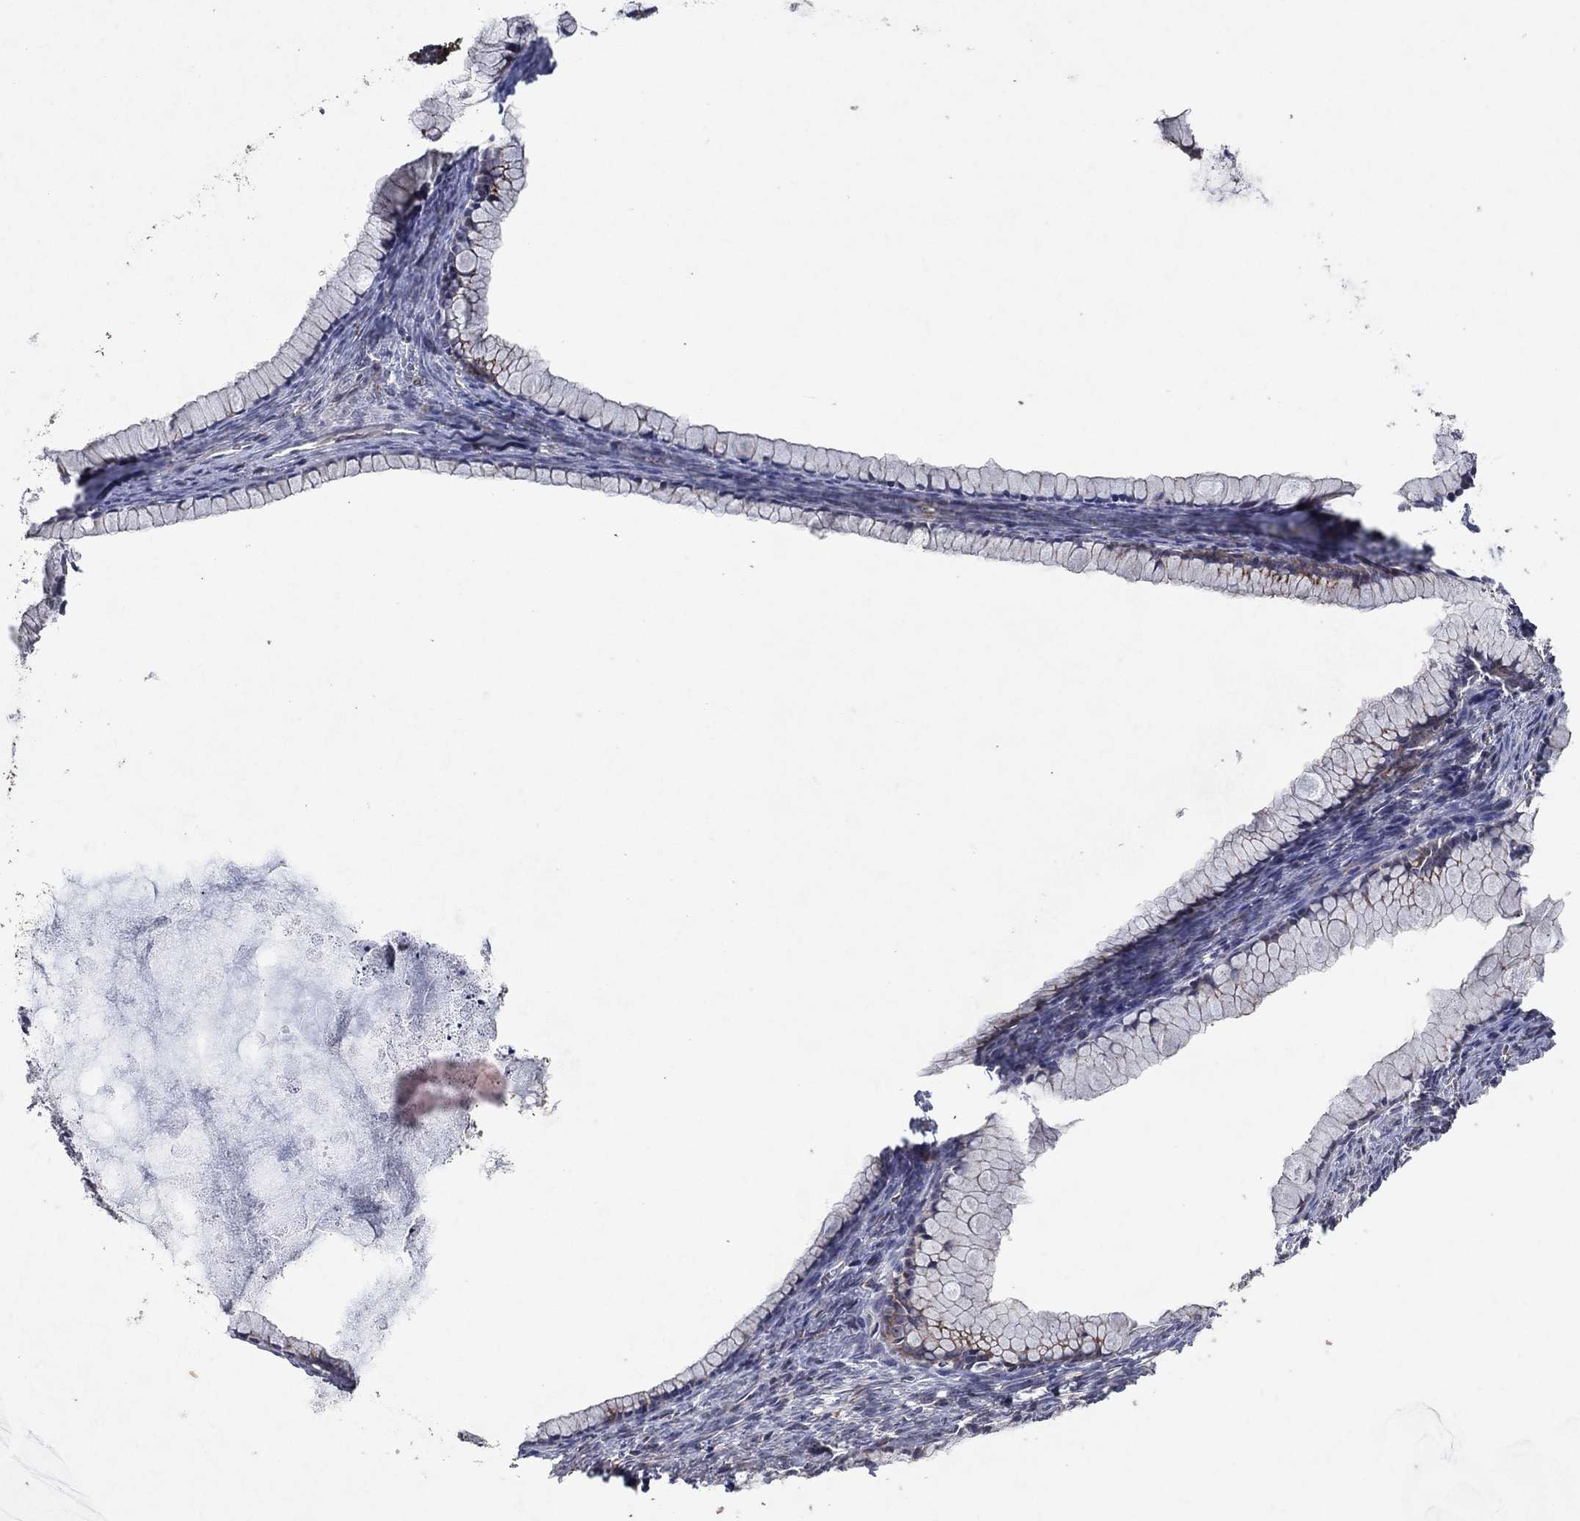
{"staining": {"intensity": "strong", "quantity": "25%-75%", "location": "cytoplasmic/membranous"}, "tissue": "ovarian cancer", "cell_type": "Tumor cells", "image_type": "cancer", "snomed": [{"axis": "morphology", "description": "Cystadenocarcinoma, mucinous, NOS"}, {"axis": "topography", "description": "Ovary"}], "caption": "Tumor cells display high levels of strong cytoplasmic/membranous expression in approximately 25%-75% of cells in ovarian cancer.", "gene": "FRG1", "patient": {"sex": "female", "age": 41}}